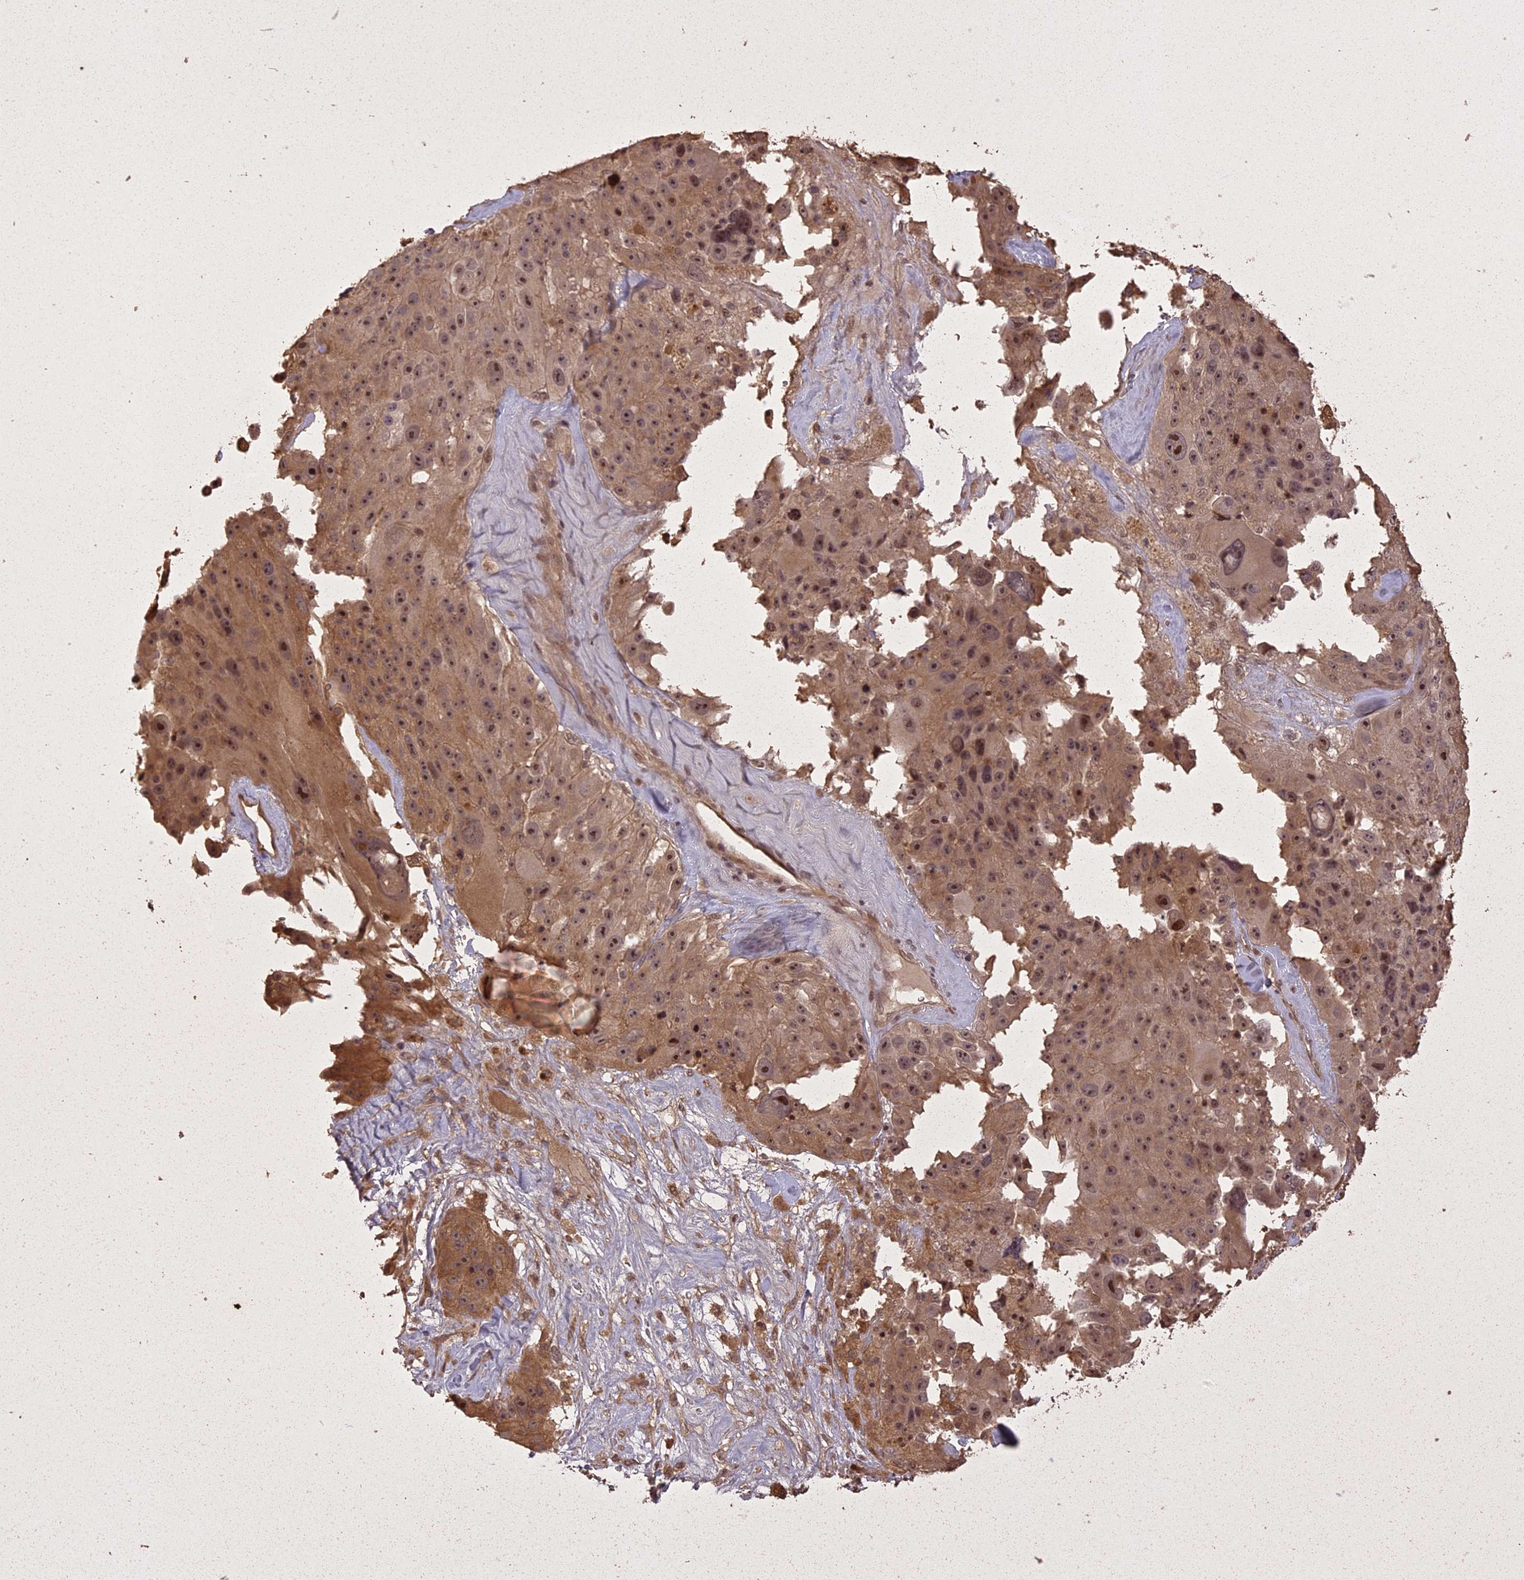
{"staining": {"intensity": "moderate", "quantity": ">75%", "location": "cytoplasmic/membranous,nuclear"}, "tissue": "melanoma", "cell_type": "Tumor cells", "image_type": "cancer", "snomed": [{"axis": "morphology", "description": "Malignant melanoma, Metastatic site"}, {"axis": "topography", "description": "Lymph node"}], "caption": "Tumor cells display medium levels of moderate cytoplasmic/membranous and nuclear positivity in about >75% of cells in human melanoma. Nuclei are stained in blue.", "gene": "LIN37", "patient": {"sex": "male", "age": 62}}